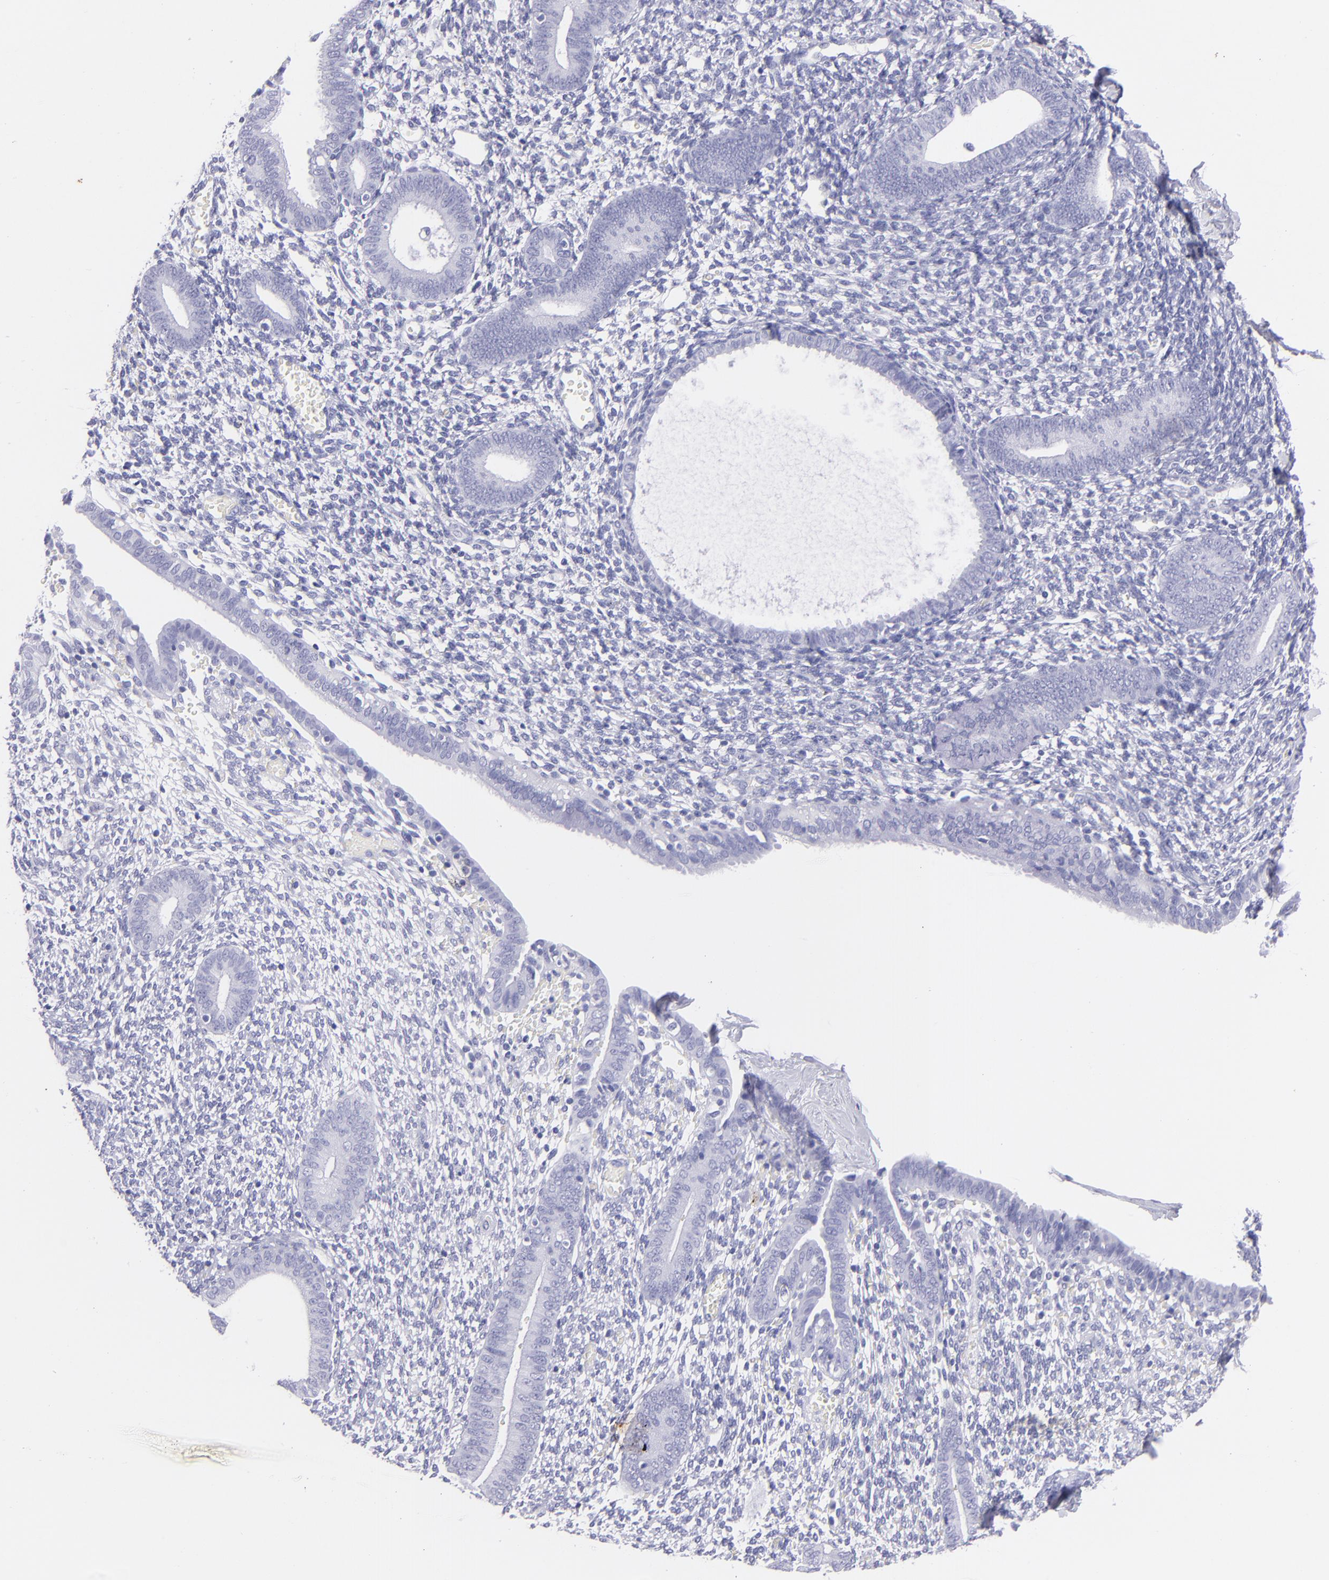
{"staining": {"intensity": "negative", "quantity": "none", "location": "none"}, "tissue": "endometrium", "cell_type": "Cells in endometrial stroma", "image_type": "normal", "snomed": [{"axis": "morphology", "description": "Normal tissue, NOS"}, {"axis": "topography", "description": "Smooth muscle"}, {"axis": "topography", "description": "Endometrium"}], "caption": "Immunohistochemistry (IHC) image of benign human endometrium stained for a protein (brown), which exhibits no expression in cells in endometrial stroma. Brightfield microscopy of IHC stained with DAB (brown) and hematoxylin (blue), captured at high magnification.", "gene": "PIP", "patient": {"sex": "female", "age": 57}}